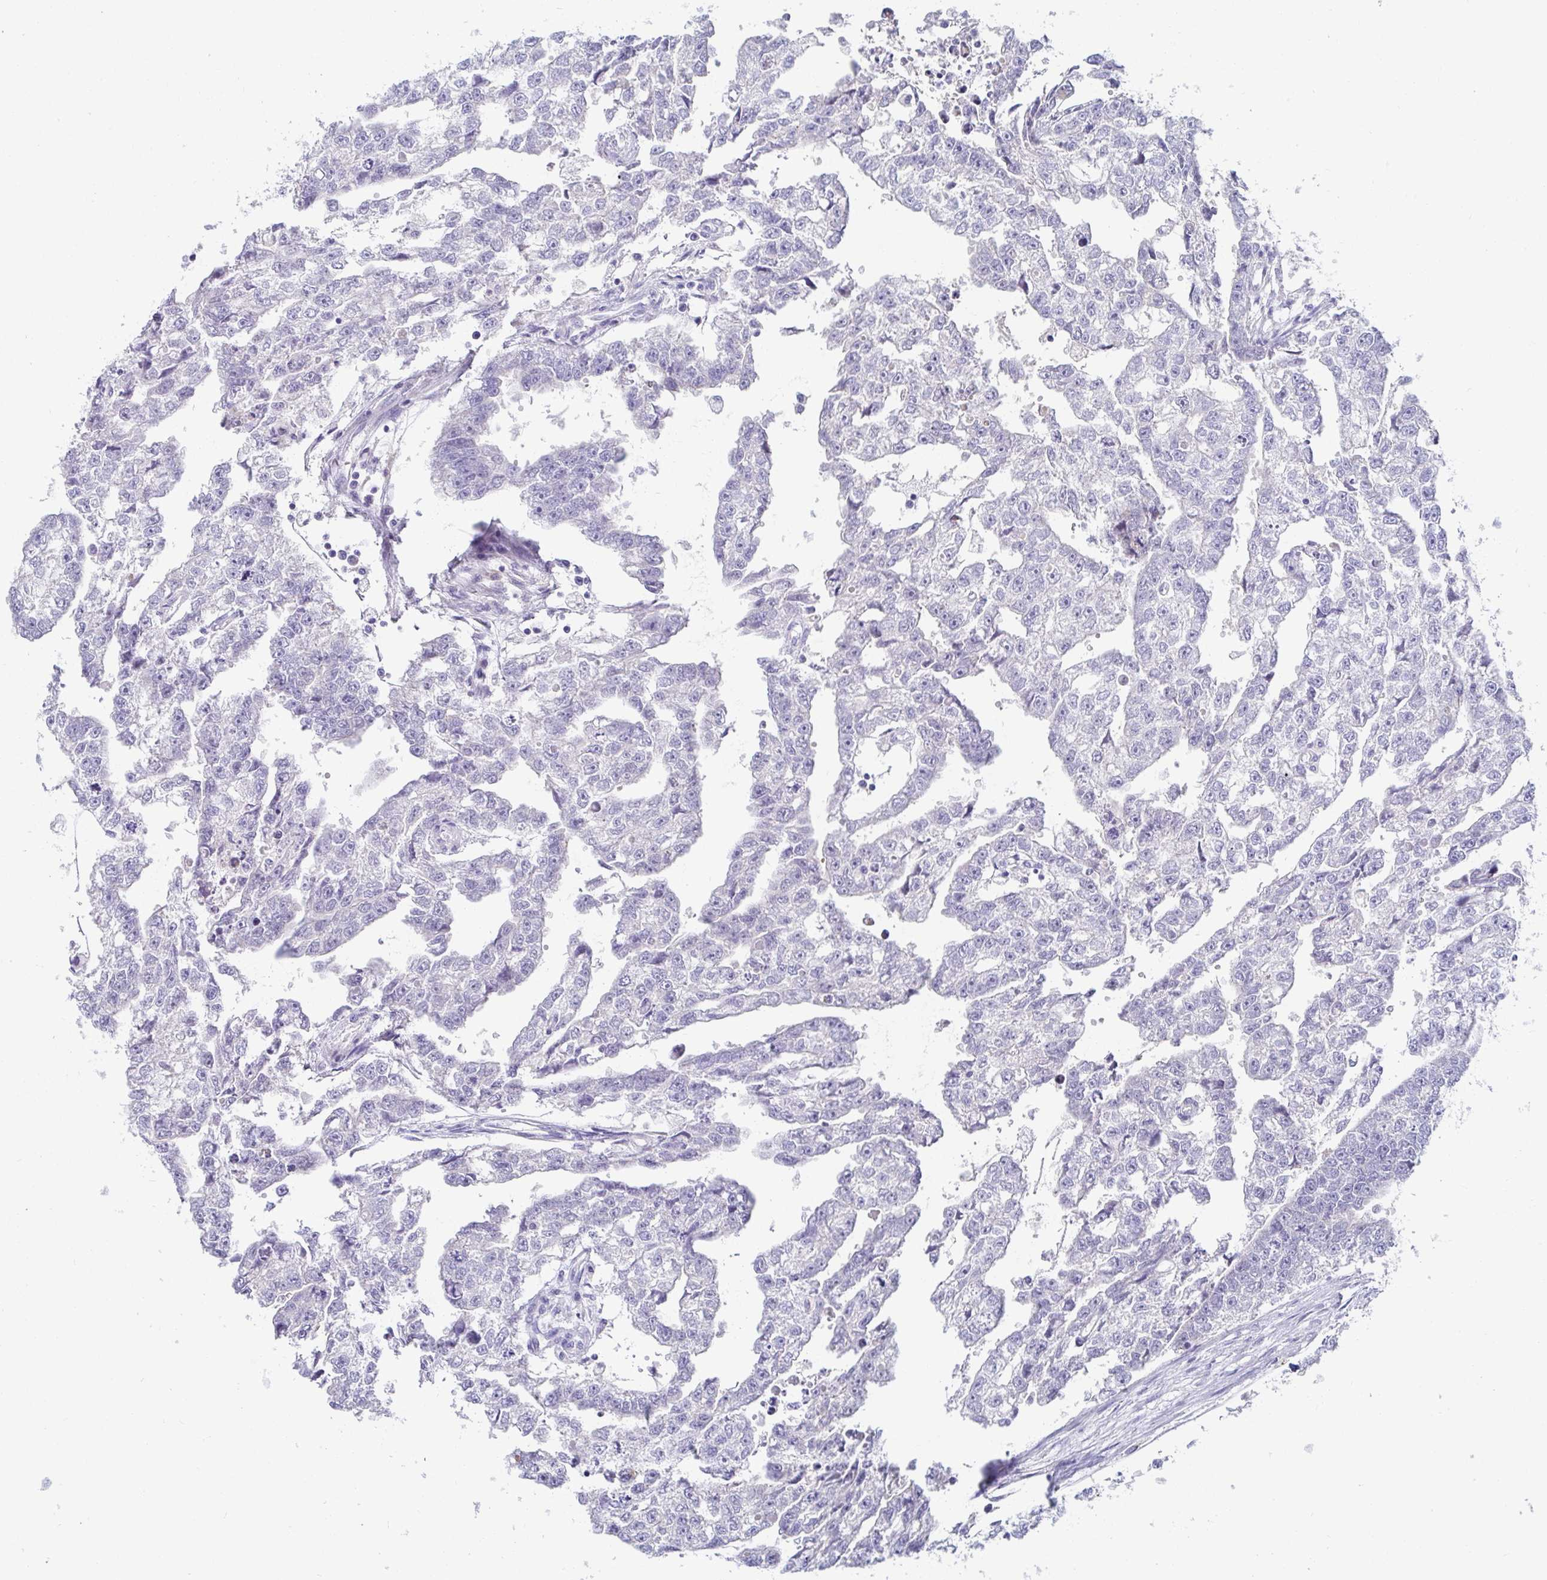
{"staining": {"intensity": "negative", "quantity": "none", "location": "none"}, "tissue": "testis cancer", "cell_type": "Tumor cells", "image_type": "cancer", "snomed": [{"axis": "morphology", "description": "Carcinoma, Embryonal, NOS"}, {"axis": "morphology", "description": "Teratoma, malignant, NOS"}, {"axis": "topography", "description": "Testis"}], "caption": "A histopathology image of human testis cancer (embryonal carcinoma) is negative for staining in tumor cells.", "gene": "C4orf17", "patient": {"sex": "male", "age": 44}}